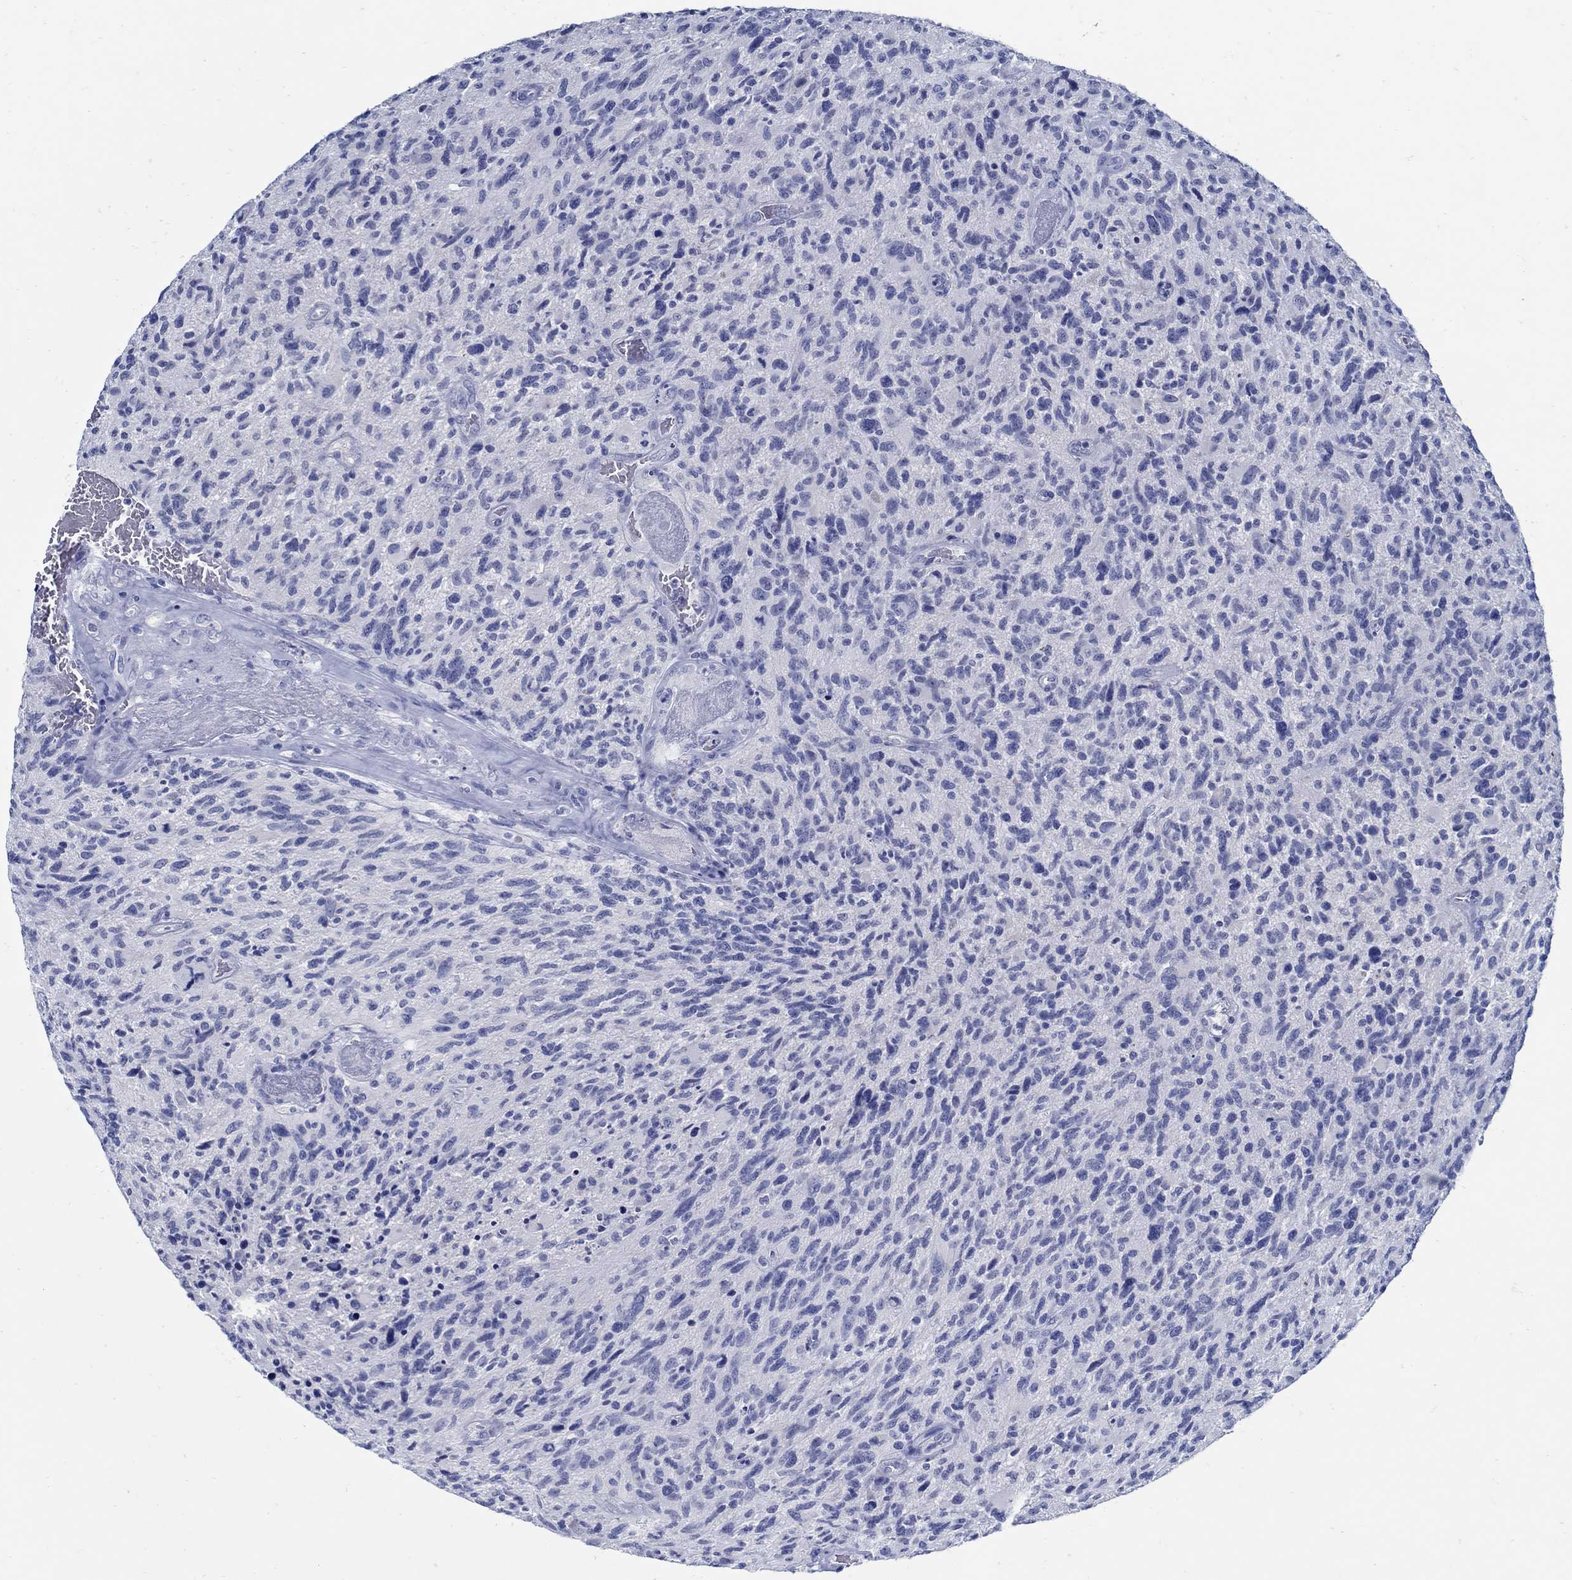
{"staining": {"intensity": "negative", "quantity": "none", "location": "none"}, "tissue": "glioma", "cell_type": "Tumor cells", "image_type": "cancer", "snomed": [{"axis": "morphology", "description": "Glioma, malignant, NOS"}, {"axis": "morphology", "description": "Glioma, malignant, High grade"}, {"axis": "topography", "description": "Brain"}], "caption": "Immunohistochemical staining of human glioma (malignant) demonstrates no significant expression in tumor cells. Brightfield microscopy of immunohistochemistry (IHC) stained with DAB (3,3'-diaminobenzidine) (brown) and hematoxylin (blue), captured at high magnification.", "gene": "PAX9", "patient": {"sex": "female", "age": 71}}